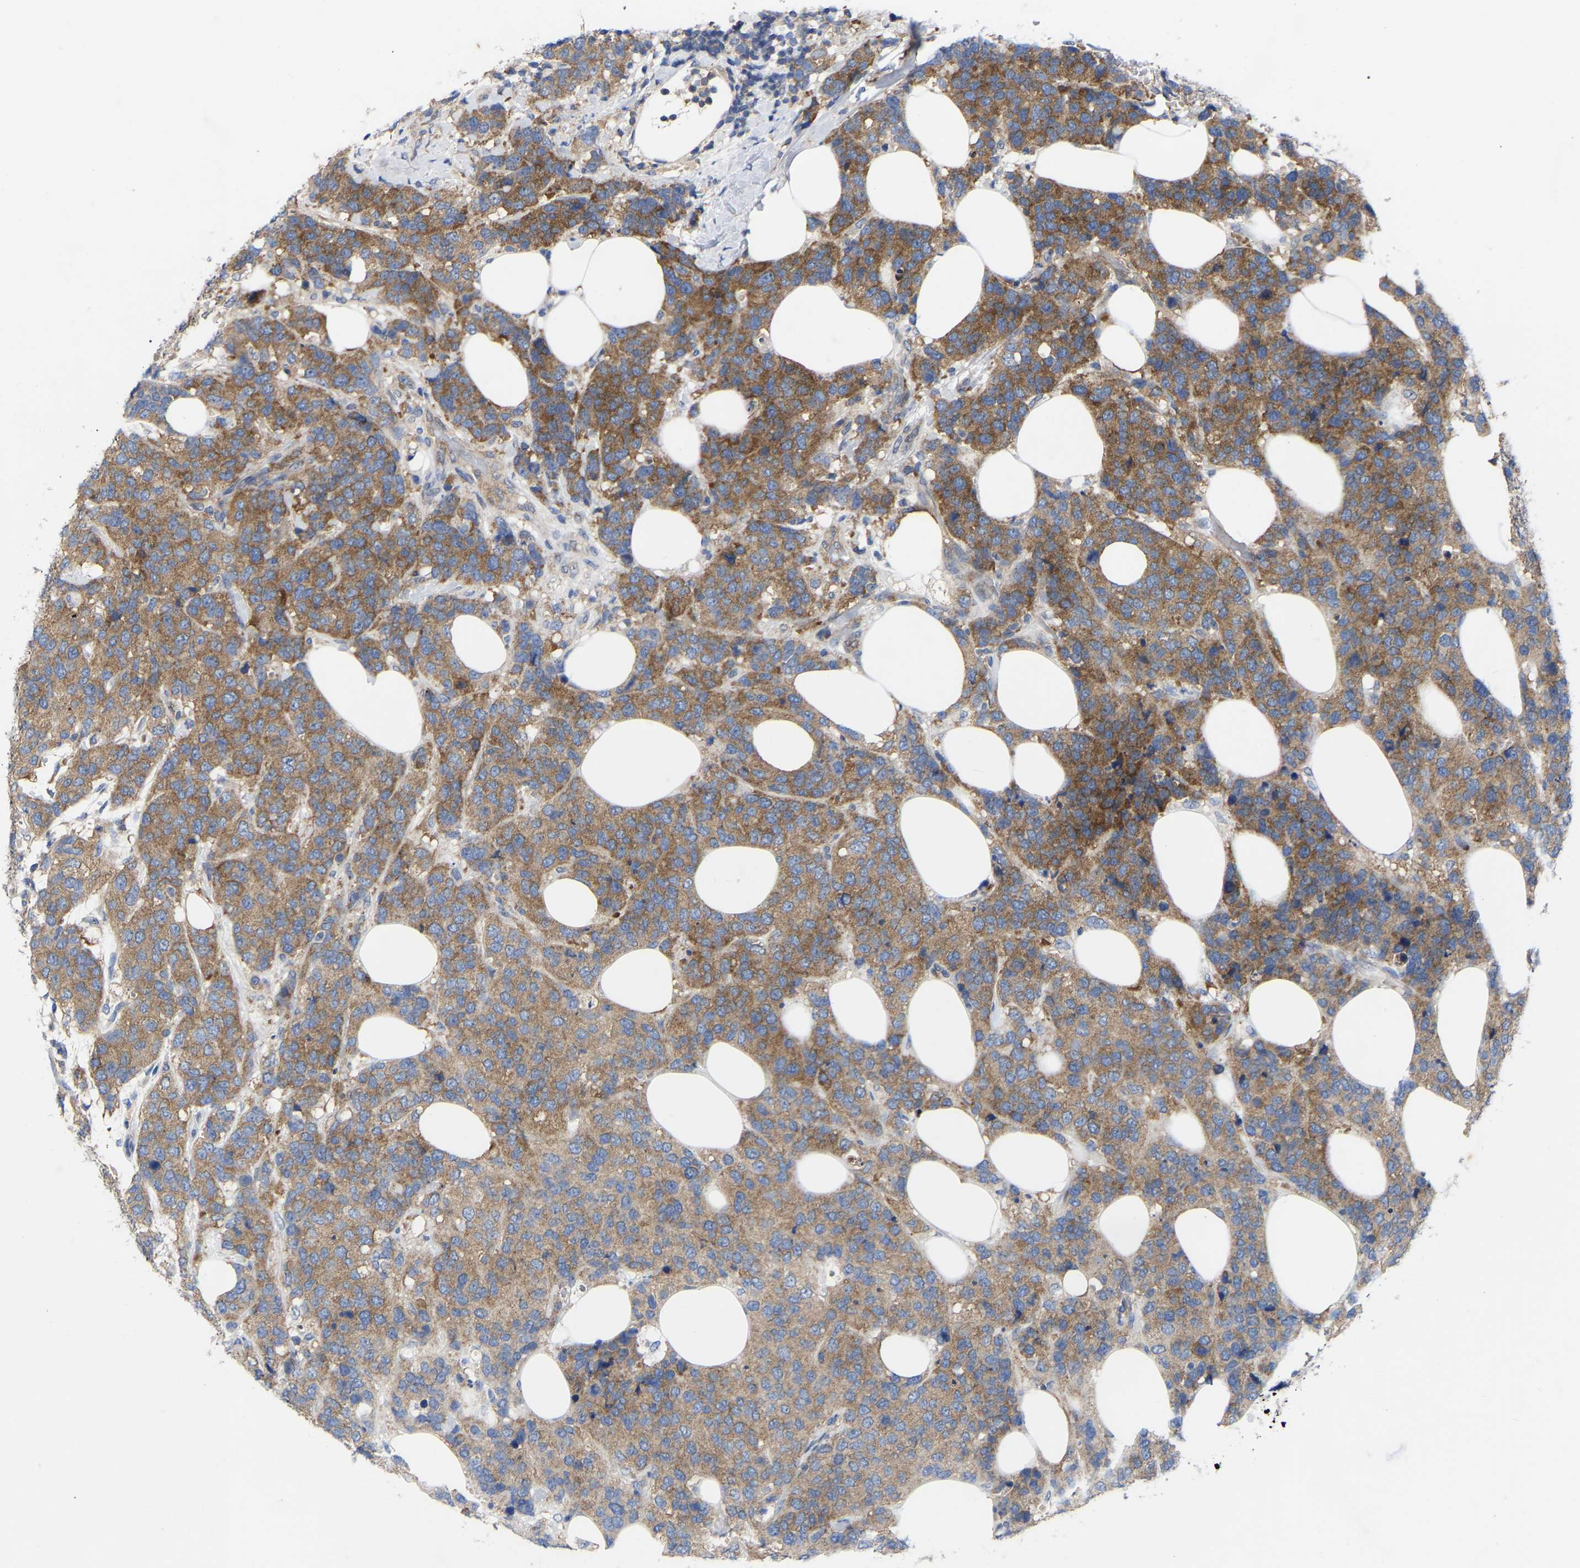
{"staining": {"intensity": "moderate", "quantity": ">75%", "location": "cytoplasmic/membranous"}, "tissue": "breast cancer", "cell_type": "Tumor cells", "image_type": "cancer", "snomed": [{"axis": "morphology", "description": "Lobular carcinoma"}, {"axis": "topography", "description": "Breast"}], "caption": "About >75% of tumor cells in breast cancer (lobular carcinoma) reveal moderate cytoplasmic/membranous protein positivity as visualized by brown immunohistochemical staining.", "gene": "TCP1", "patient": {"sex": "female", "age": 59}}